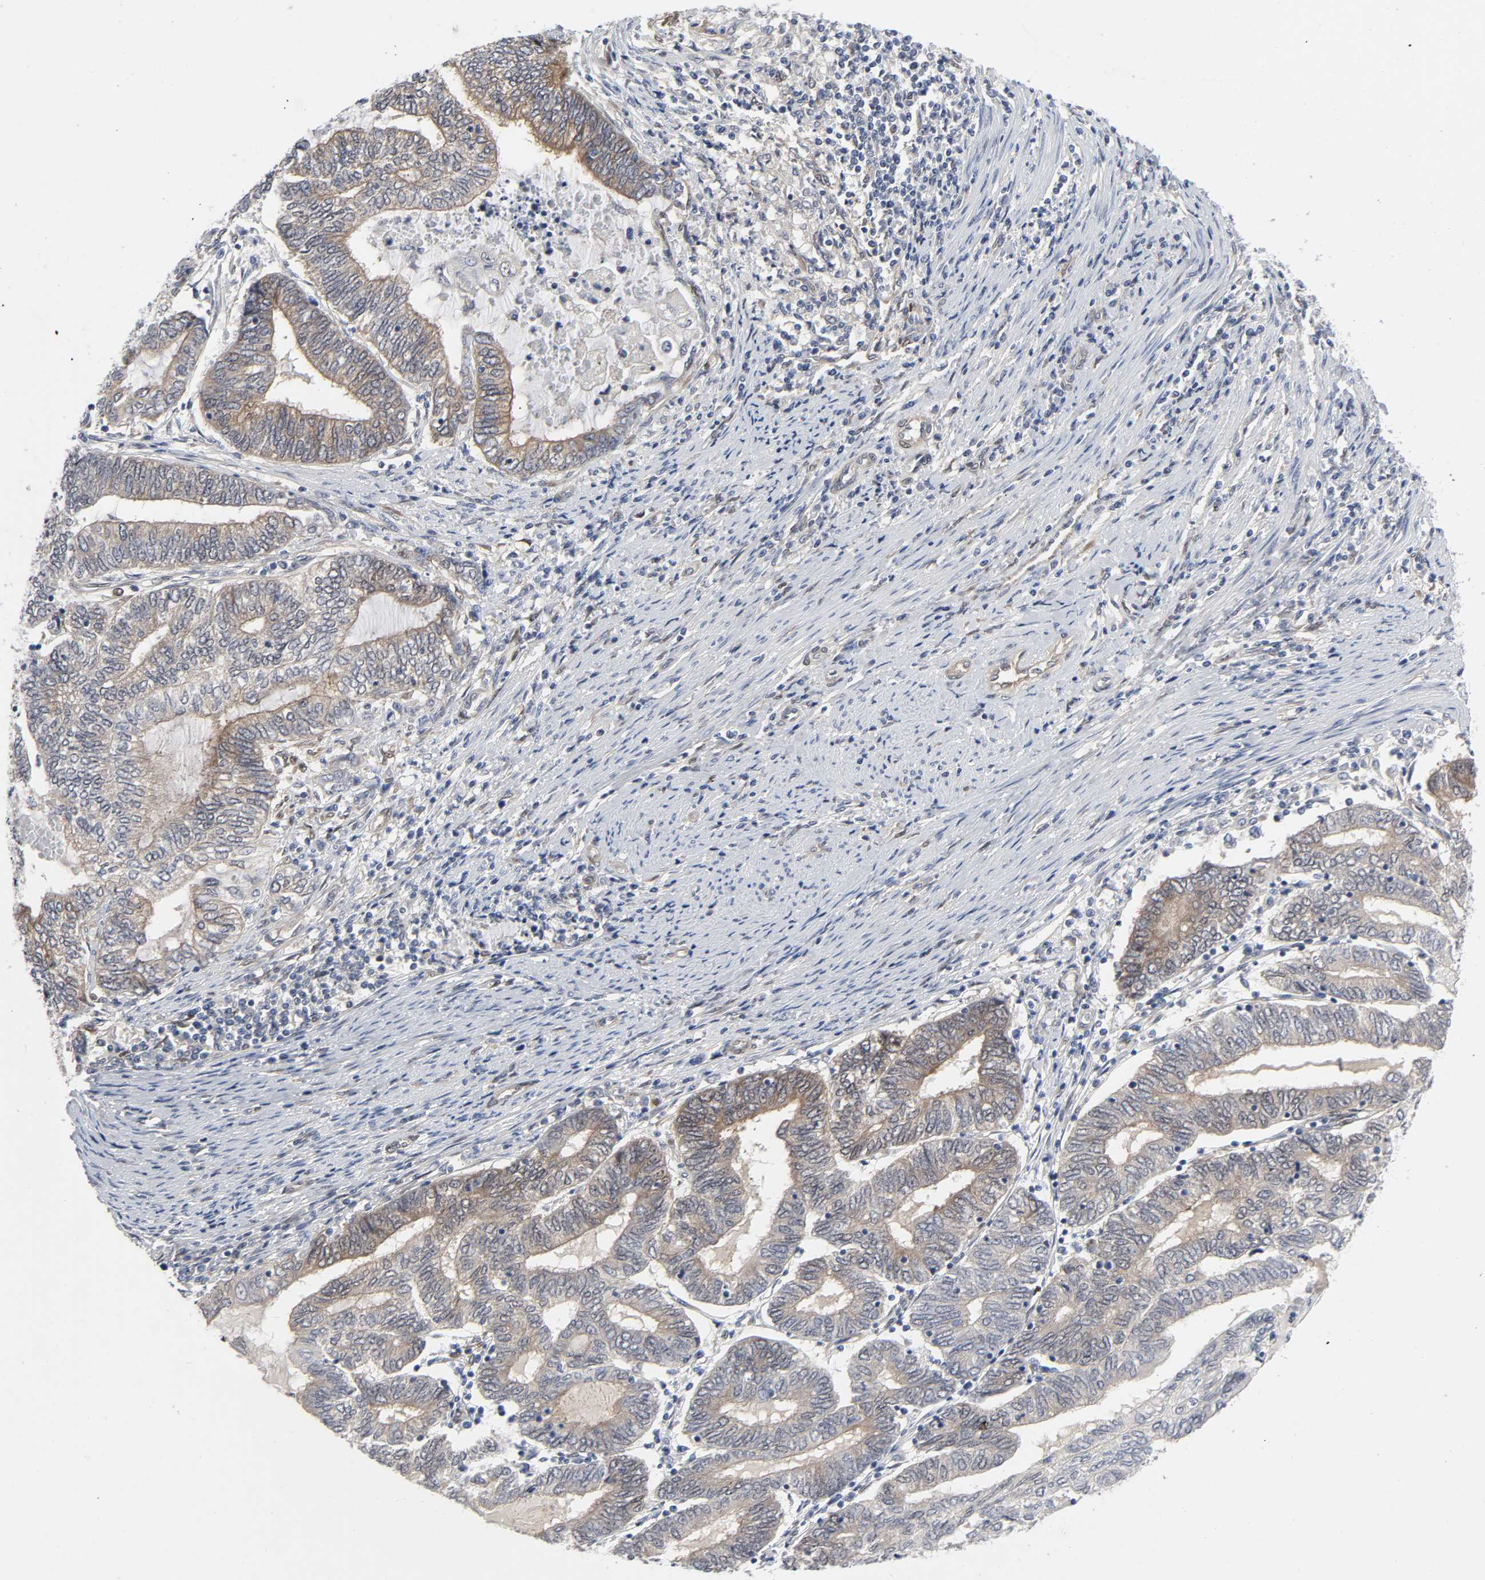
{"staining": {"intensity": "weak", "quantity": ">75%", "location": "cytoplasmic/membranous"}, "tissue": "endometrial cancer", "cell_type": "Tumor cells", "image_type": "cancer", "snomed": [{"axis": "morphology", "description": "Adenocarcinoma, NOS"}, {"axis": "topography", "description": "Uterus"}, {"axis": "topography", "description": "Endometrium"}], "caption": "This photomicrograph exhibits IHC staining of endometrial cancer (adenocarcinoma), with low weak cytoplasmic/membranous staining in approximately >75% of tumor cells.", "gene": "PTEN", "patient": {"sex": "female", "age": 70}}